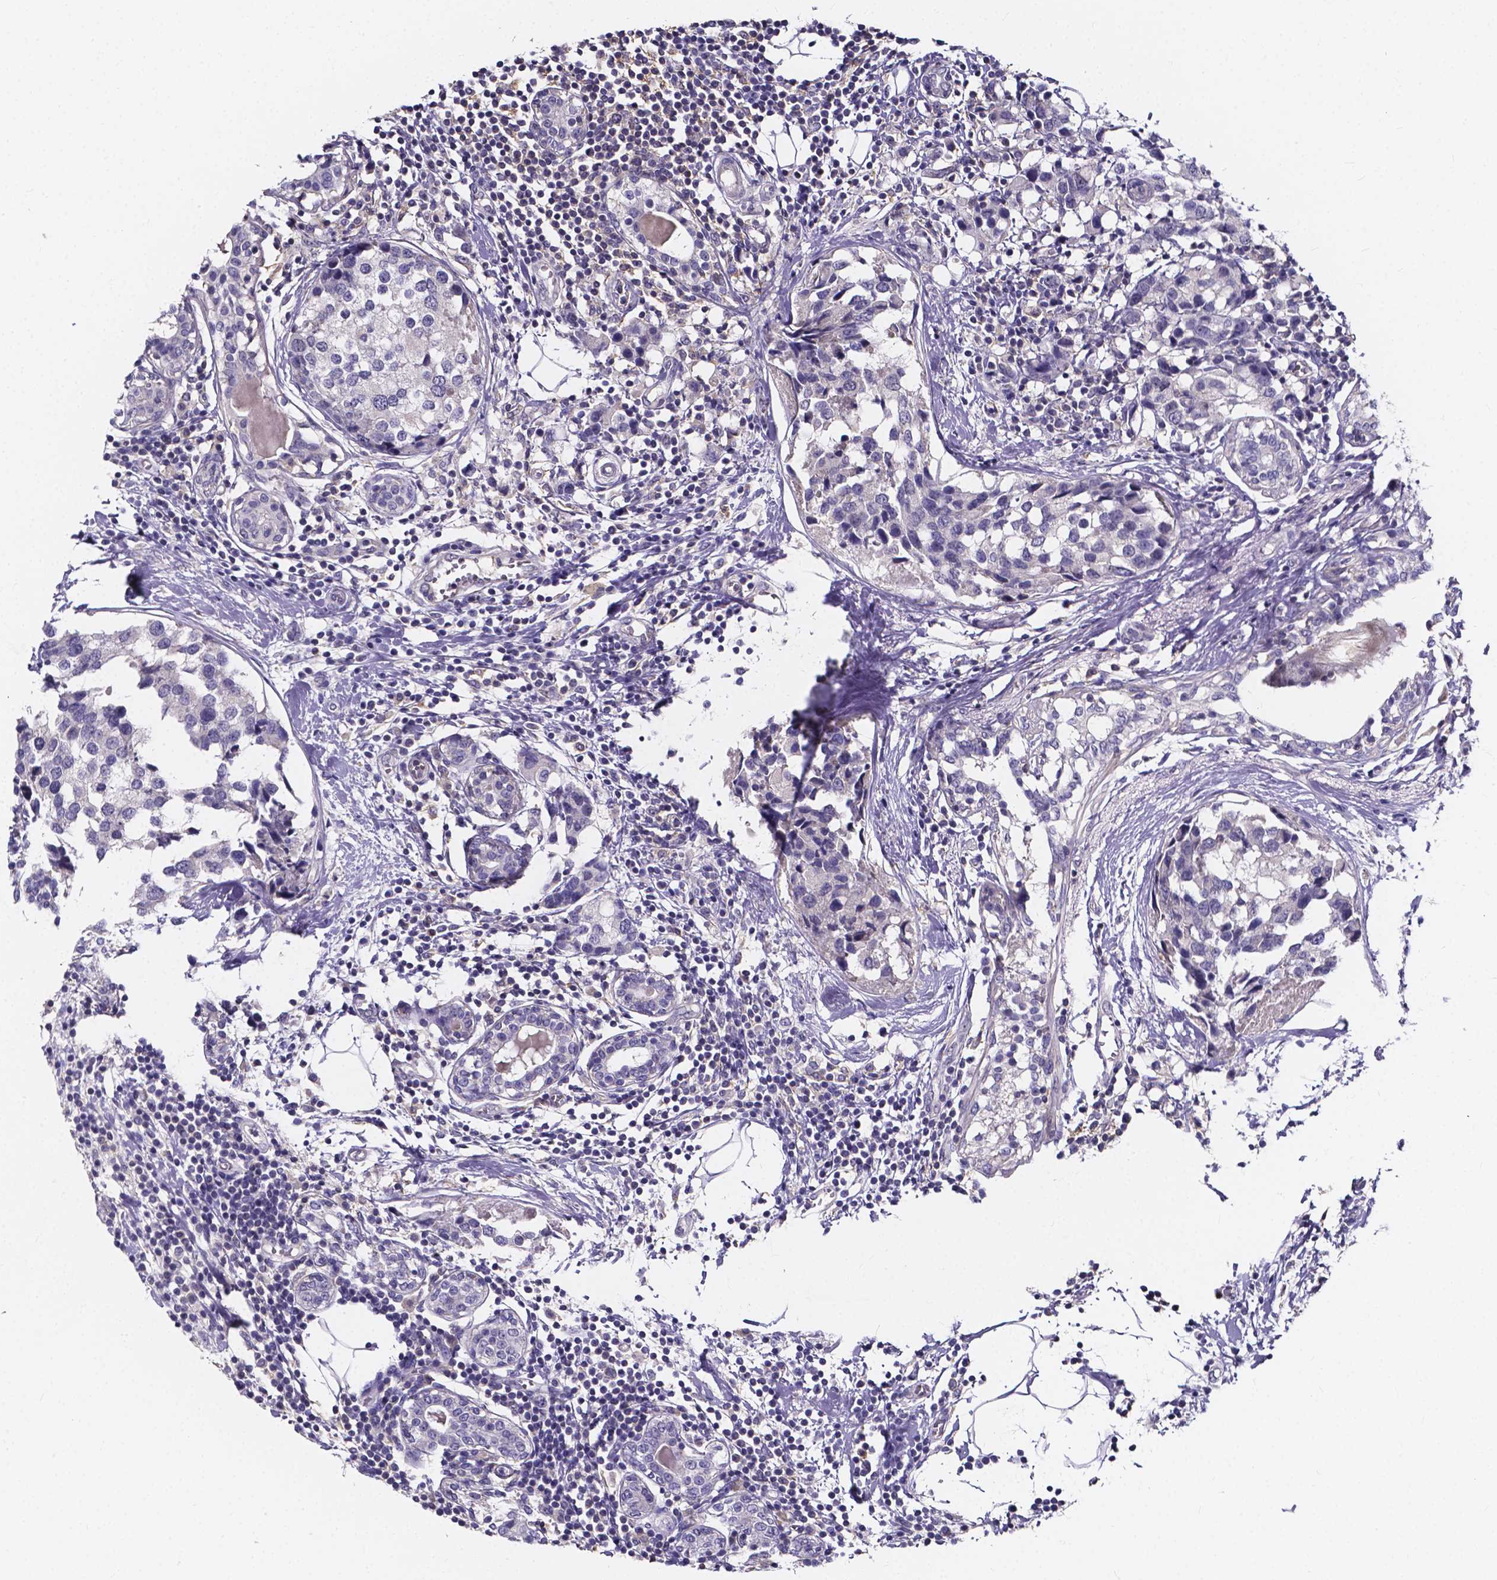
{"staining": {"intensity": "negative", "quantity": "none", "location": "none"}, "tissue": "breast cancer", "cell_type": "Tumor cells", "image_type": "cancer", "snomed": [{"axis": "morphology", "description": "Lobular carcinoma"}, {"axis": "topography", "description": "Breast"}], "caption": "Breast cancer (lobular carcinoma) was stained to show a protein in brown. There is no significant expression in tumor cells.", "gene": "SPOCD1", "patient": {"sex": "female", "age": 59}}